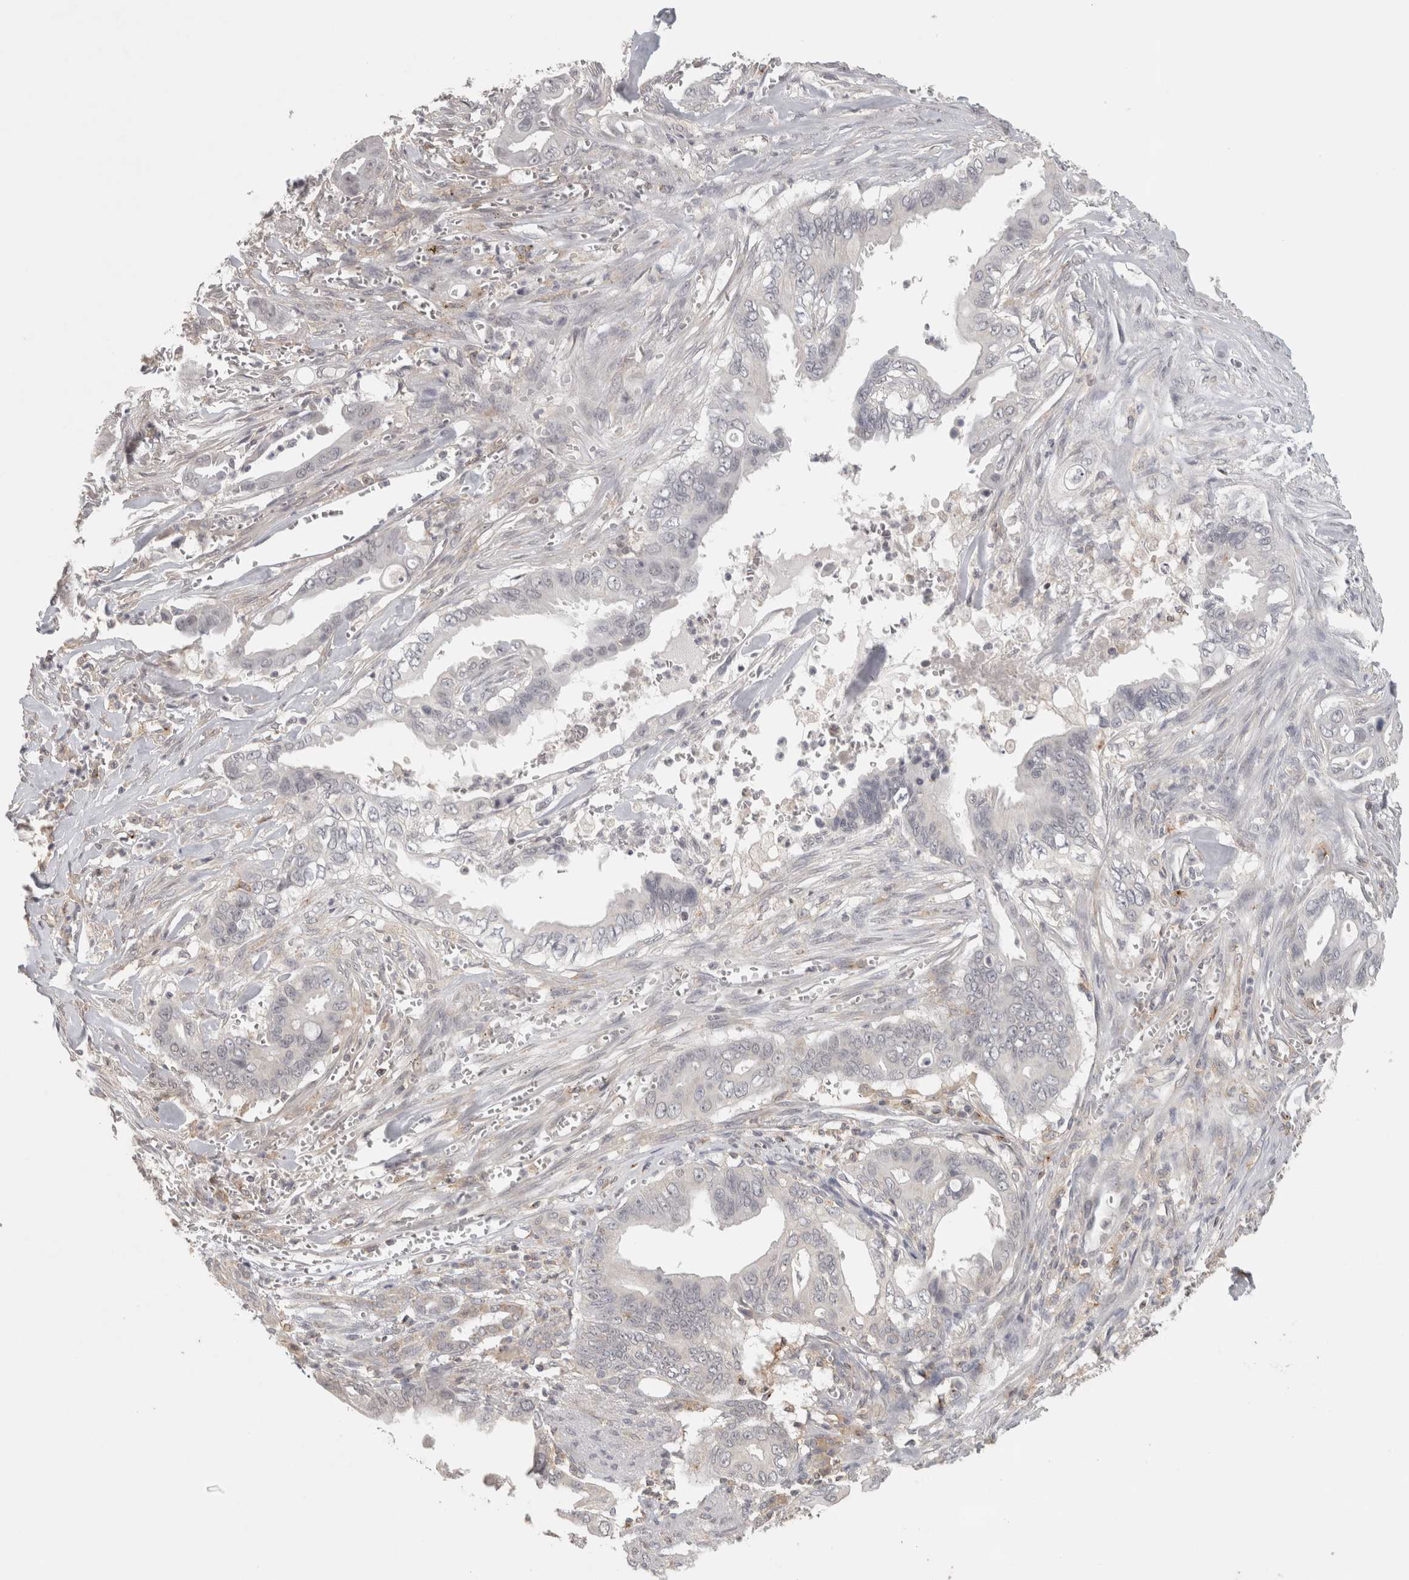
{"staining": {"intensity": "negative", "quantity": "none", "location": "none"}, "tissue": "pancreatic cancer", "cell_type": "Tumor cells", "image_type": "cancer", "snomed": [{"axis": "morphology", "description": "Adenocarcinoma, NOS"}, {"axis": "topography", "description": "Pancreas"}], "caption": "Pancreatic cancer was stained to show a protein in brown. There is no significant staining in tumor cells. (DAB IHC, high magnification).", "gene": "HAVCR2", "patient": {"sex": "male", "age": 59}}